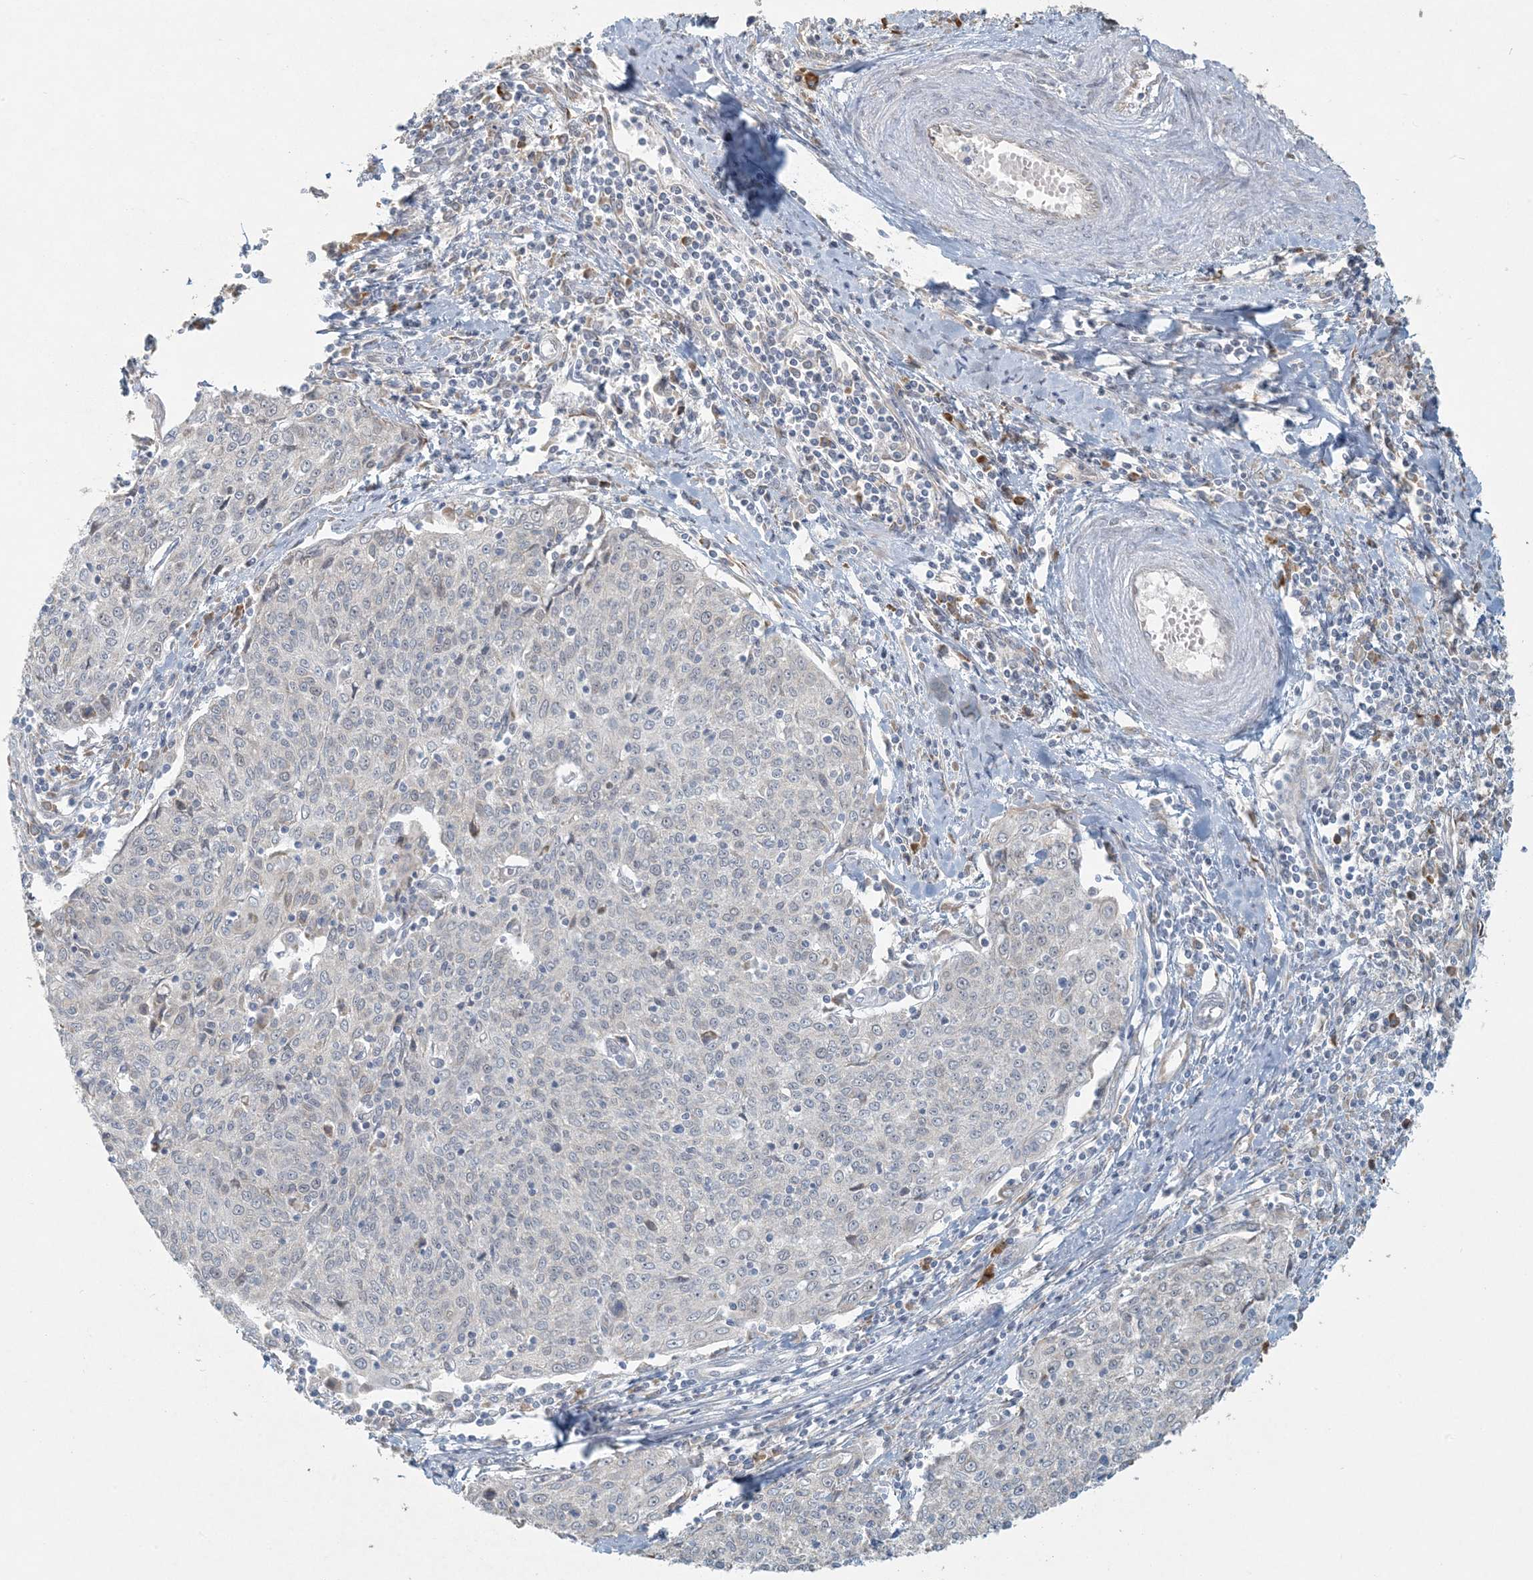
{"staining": {"intensity": "negative", "quantity": "none", "location": "none"}, "tissue": "cervical cancer", "cell_type": "Tumor cells", "image_type": "cancer", "snomed": [{"axis": "morphology", "description": "Squamous cell carcinoma, NOS"}, {"axis": "topography", "description": "Cervix"}], "caption": "A high-resolution photomicrograph shows immunohistochemistry (IHC) staining of cervical cancer (squamous cell carcinoma), which exhibits no significant positivity in tumor cells.", "gene": "HACL1", "patient": {"sex": "female", "age": 48}}